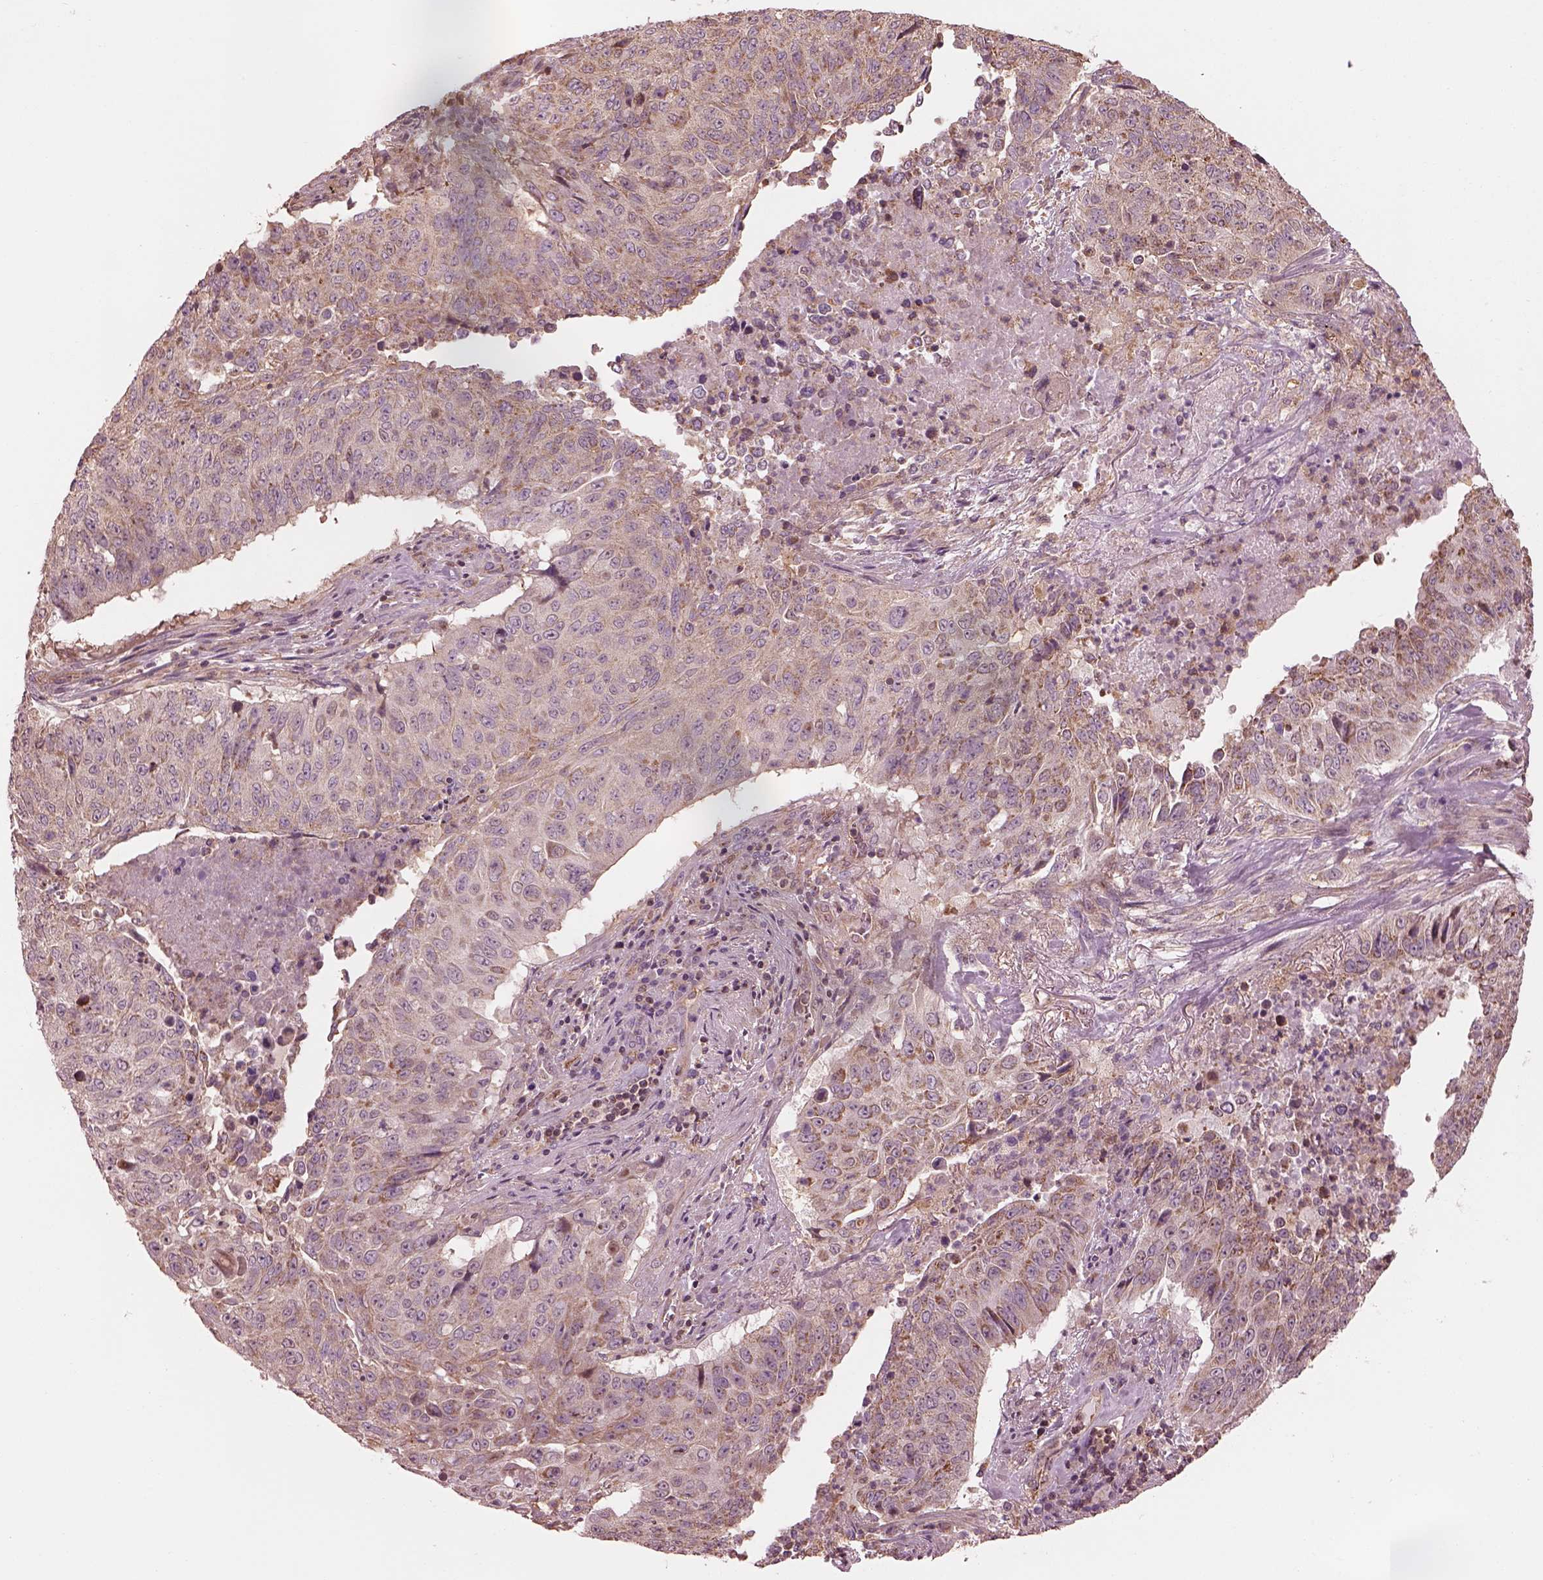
{"staining": {"intensity": "moderate", "quantity": "25%-75%", "location": "cytoplasmic/membranous"}, "tissue": "lung cancer", "cell_type": "Tumor cells", "image_type": "cancer", "snomed": [{"axis": "morphology", "description": "Normal tissue, NOS"}, {"axis": "morphology", "description": "Squamous cell carcinoma, NOS"}, {"axis": "topography", "description": "Bronchus"}, {"axis": "topography", "description": "Lung"}], "caption": "Brown immunohistochemical staining in lung cancer (squamous cell carcinoma) shows moderate cytoplasmic/membranous positivity in about 25%-75% of tumor cells.", "gene": "STK33", "patient": {"sex": "male", "age": 64}}